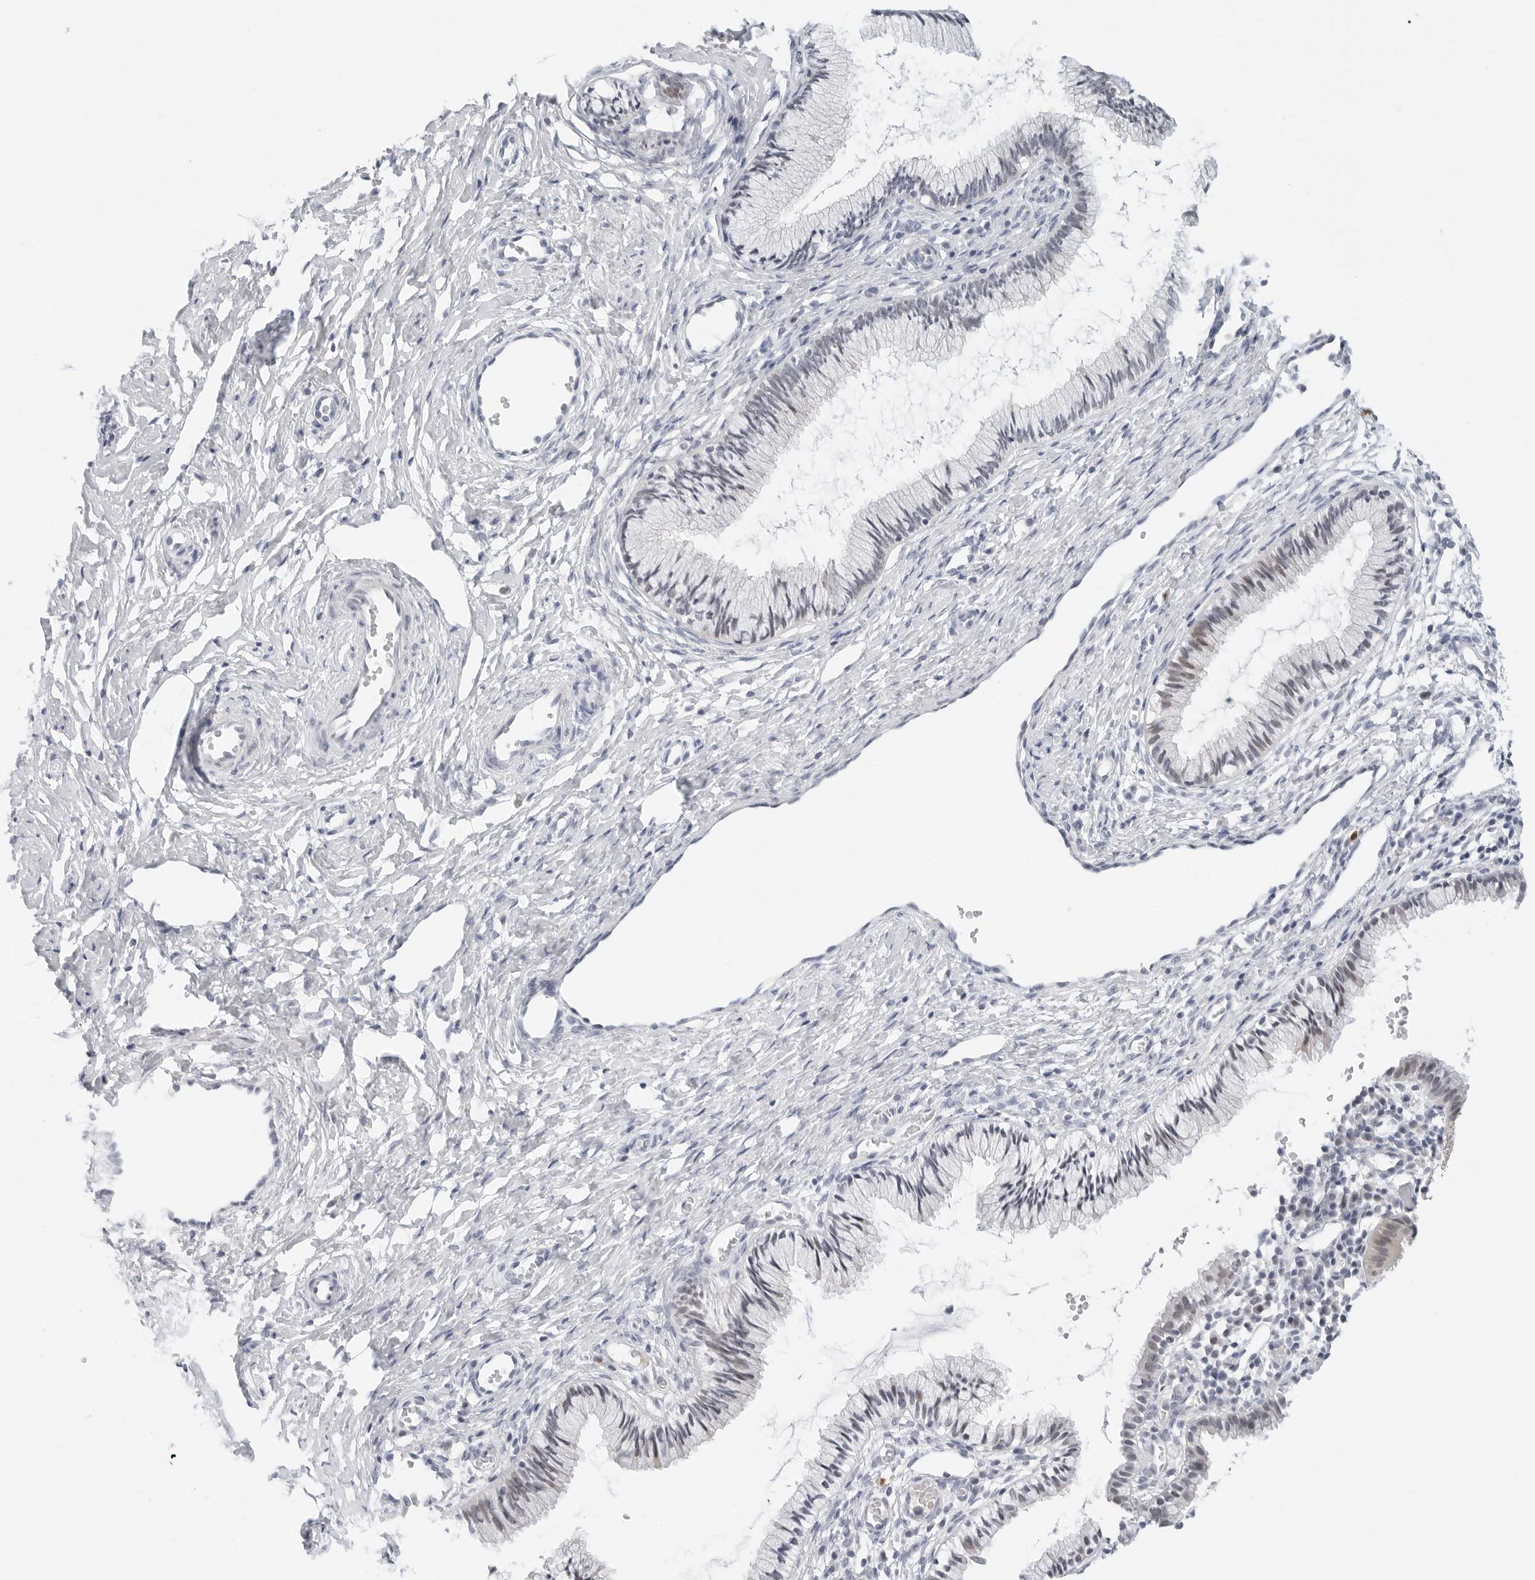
{"staining": {"intensity": "negative", "quantity": "none", "location": "none"}, "tissue": "cervix", "cell_type": "Glandular cells", "image_type": "normal", "snomed": [{"axis": "morphology", "description": "Normal tissue, NOS"}, {"axis": "topography", "description": "Cervix"}], "caption": "A histopathology image of cervix stained for a protein displays no brown staining in glandular cells. (DAB (3,3'-diaminobenzidine) immunohistochemistry (IHC) with hematoxylin counter stain).", "gene": "TSEN2", "patient": {"sex": "female", "age": 27}}